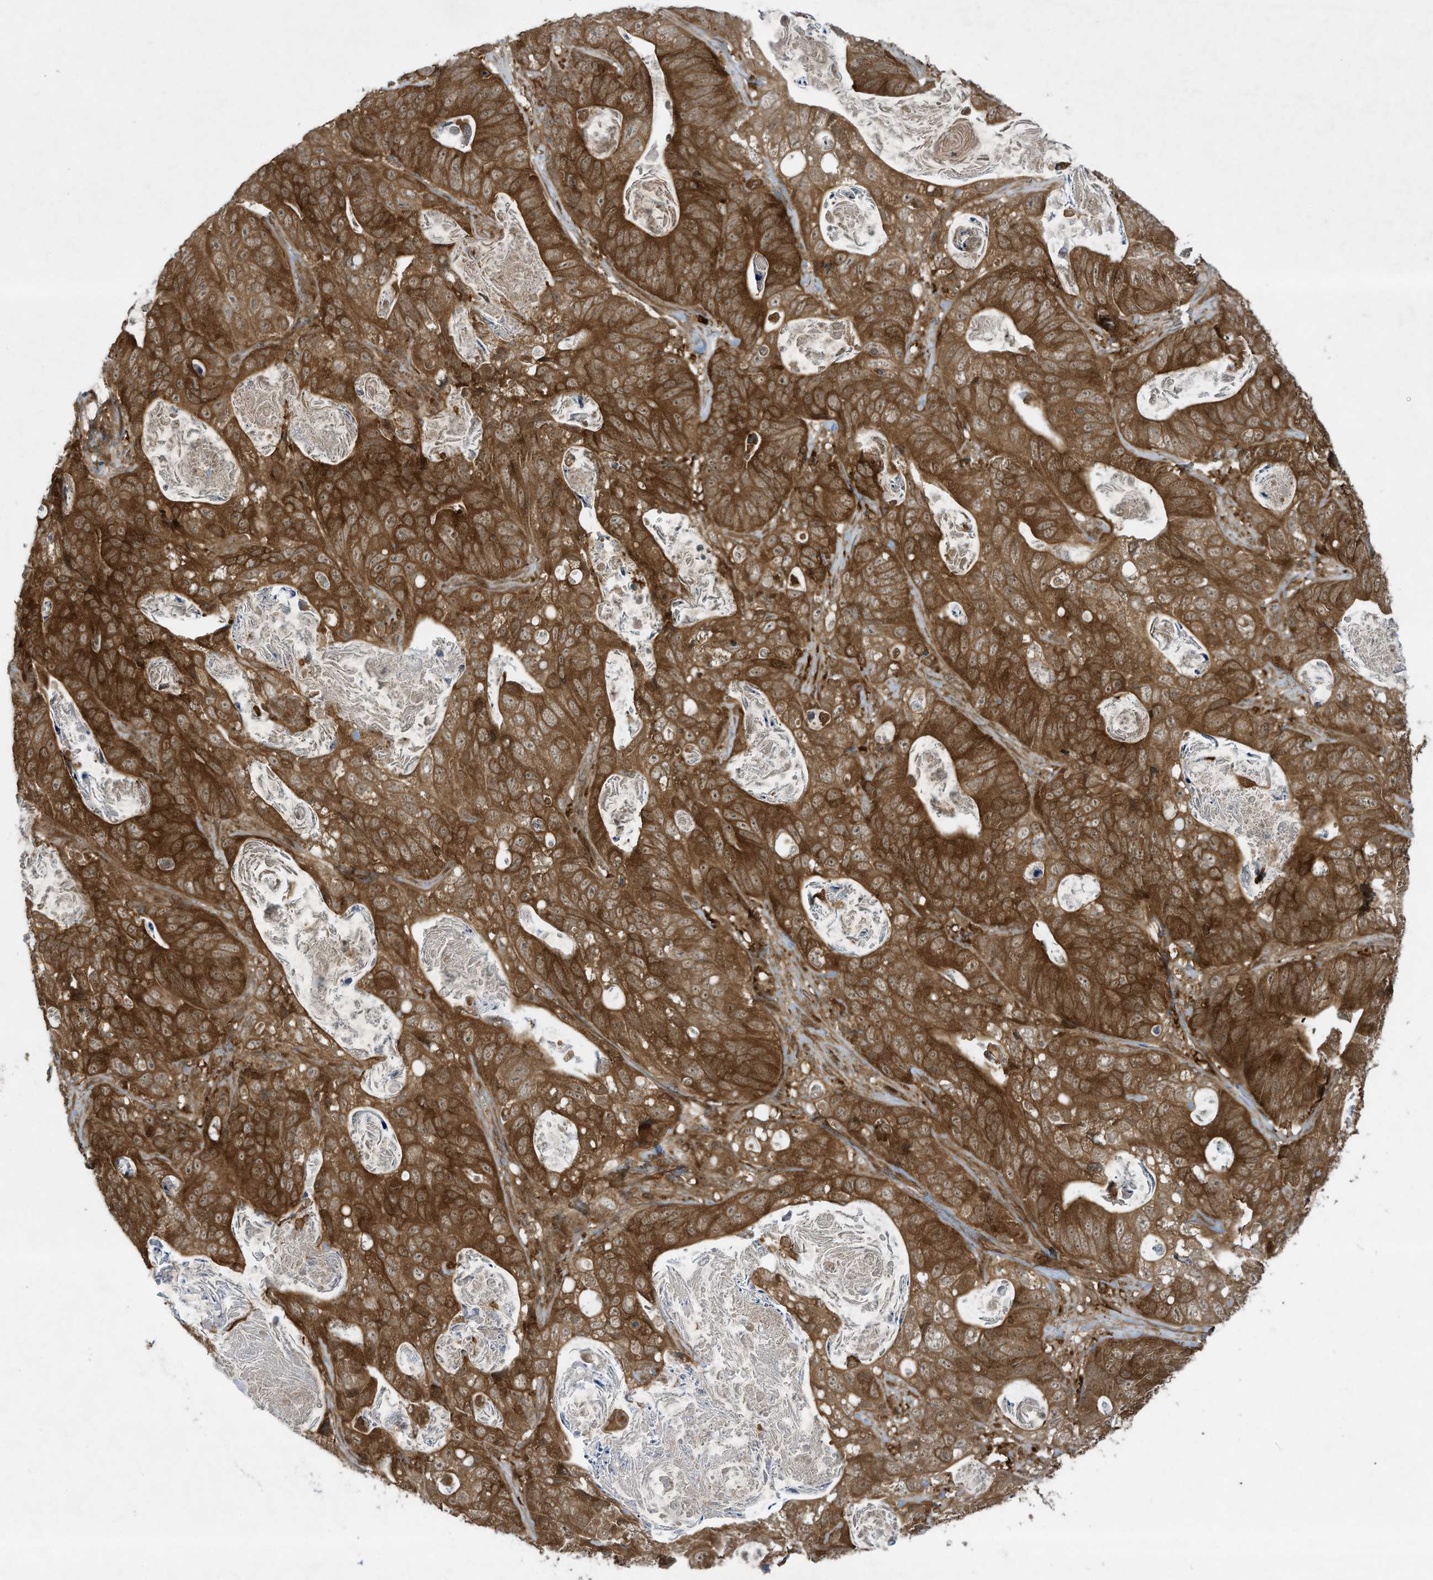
{"staining": {"intensity": "strong", "quantity": ">75%", "location": "cytoplasmic/membranous"}, "tissue": "stomach cancer", "cell_type": "Tumor cells", "image_type": "cancer", "snomed": [{"axis": "morphology", "description": "Normal tissue, NOS"}, {"axis": "morphology", "description": "Adenocarcinoma, NOS"}, {"axis": "topography", "description": "Stomach"}], "caption": "Protein expression analysis of stomach cancer (adenocarcinoma) shows strong cytoplasmic/membranous staining in about >75% of tumor cells.", "gene": "CERT1", "patient": {"sex": "female", "age": 89}}